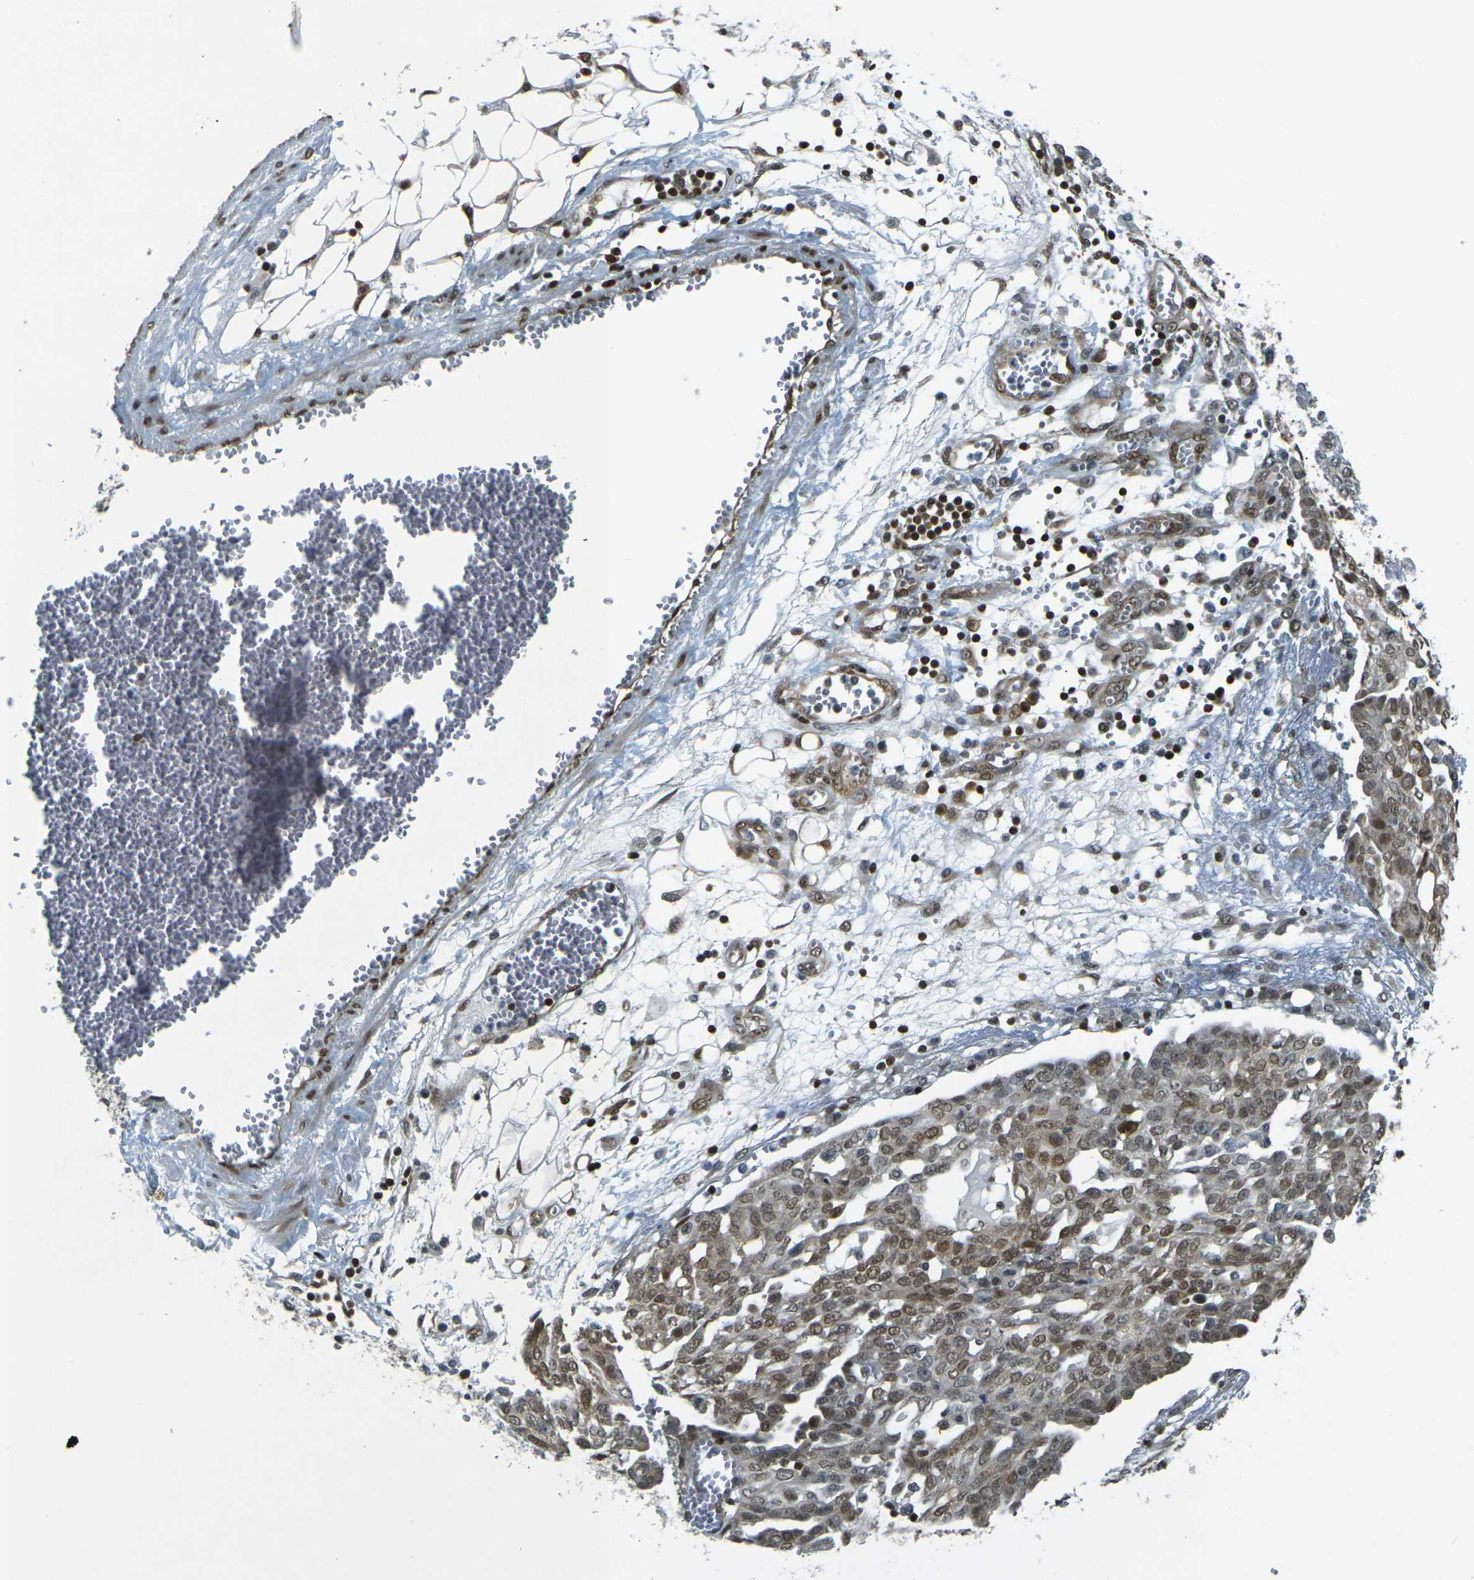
{"staining": {"intensity": "moderate", "quantity": ">75%", "location": "nuclear"}, "tissue": "ovarian cancer", "cell_type": "Tumor cells", "image_type": "cancer", "snomed": [{"axis": "morphology", "description": "Cystadenocarcinoma, serous, NOS"}, {"axis": "topography", "description": "Soft tissue"}, {"axis": "topography", "description": "Ovary"}], "caption": "There is medium levels of moderate nuclear staining in tumor cells of ovarian cancer (serous cystadenocarcinoma), as demonstrated by immunohistochemical staining (brown color).", "gene": "NHEJ1", "patient": {"sex": "female", "age": 57}}